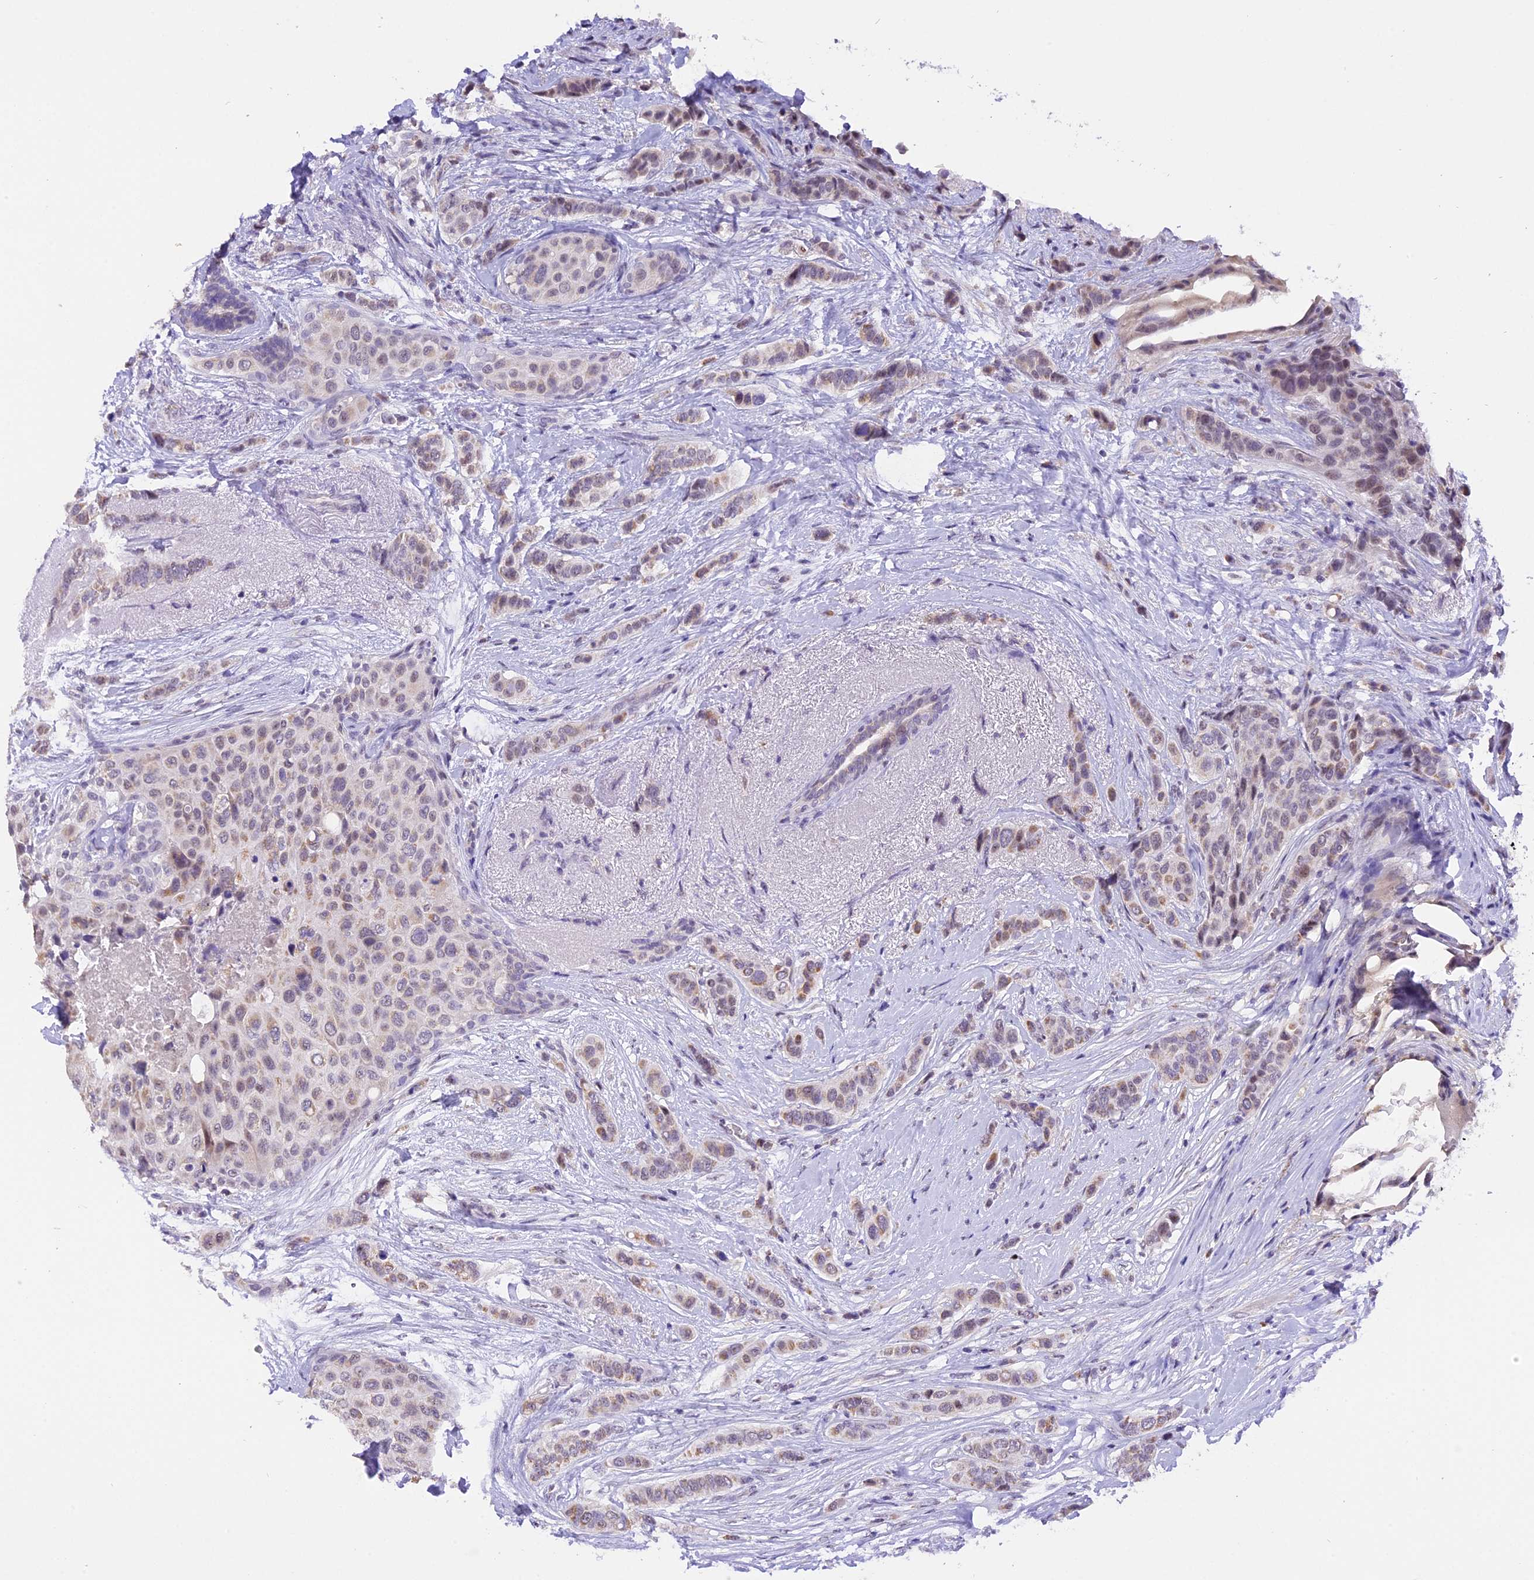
{"staining": {"intensity": "weak", "quantity": "25%-75%", "location": "cytoplasmic/membranous"}, "tissue": "breast cancer", "cell_type": "Tumor cells", "image_type": "cancer", "snomed": [{"axis": "morphology", "description": "Lobular carcinoma"}, {"axis": "topography", "description": "Breast"}], "caption": "A histopathology image of human breast cancer (lobular carcinoma) stained for a protein shows weak cytoplasmic/membranous brown staining in tumor cells. The staining is performed using DAB brown chromogen to label protein expression. The nuclei are counter-stained blue using hematoxylin.", "gene": "AHSP", "patient": {"sex": "female", "age": 51}}